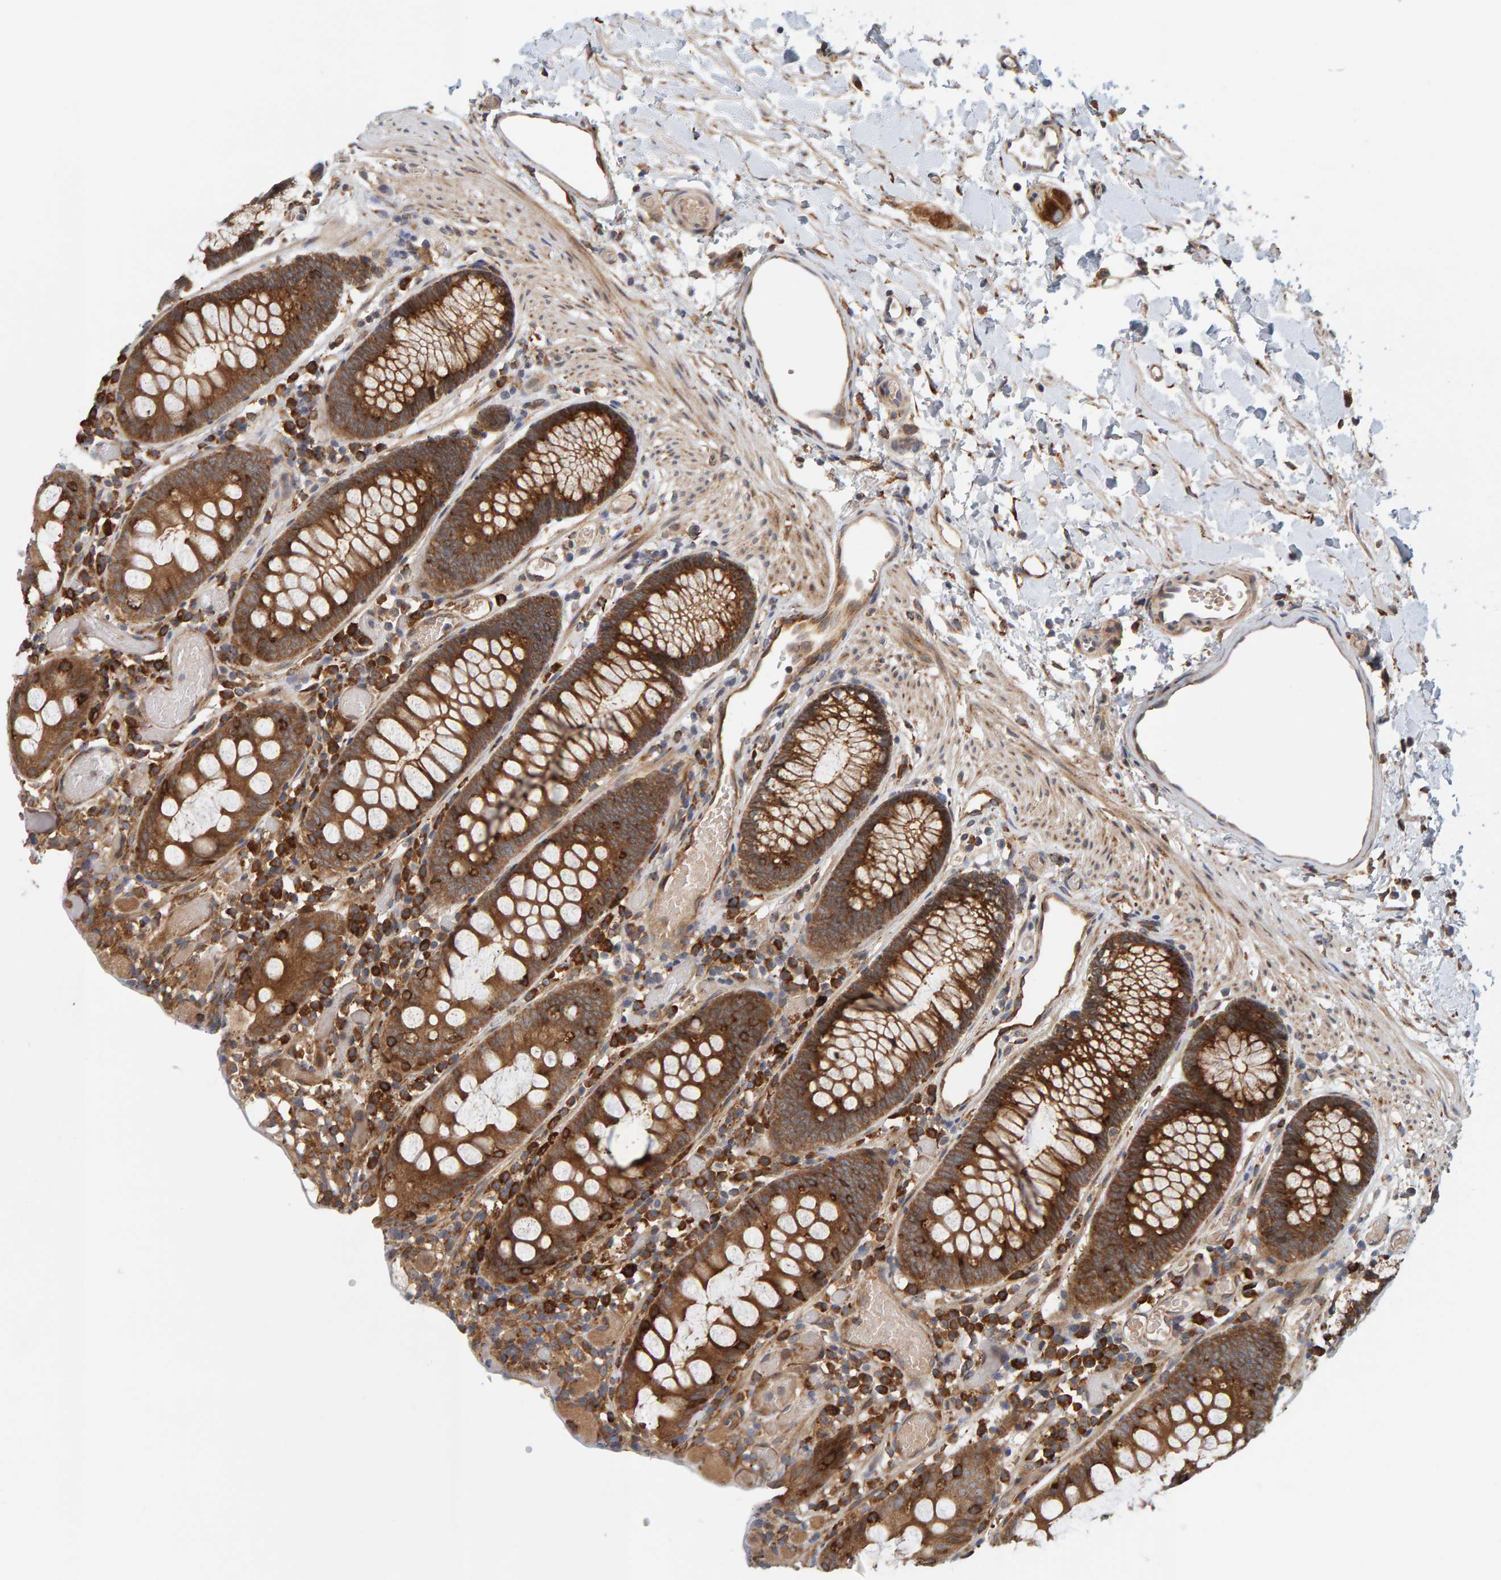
{"staining": {"intensity": "moderate", "quantity": ">75%", "location": "cytoplasmic/membranous"}, "tissue": "colon", "cell_type": "Endothelial cells", "image_type": "normal", "snomed": [{"axis": "morphology", "description": "Normal tissue, NOS"}, {"axis": "topography", "description": "Colon"}], "caption": "Unremarkable colon reveals moderate cytoplasmic/membranous staining in about >75% of endothelial cells, visualized by immunohistochemistry. (IHC, brightfield microscopy, high magnification).", "gene": "BAIAP2", "patient": {"sex": "male", "age": 14}}